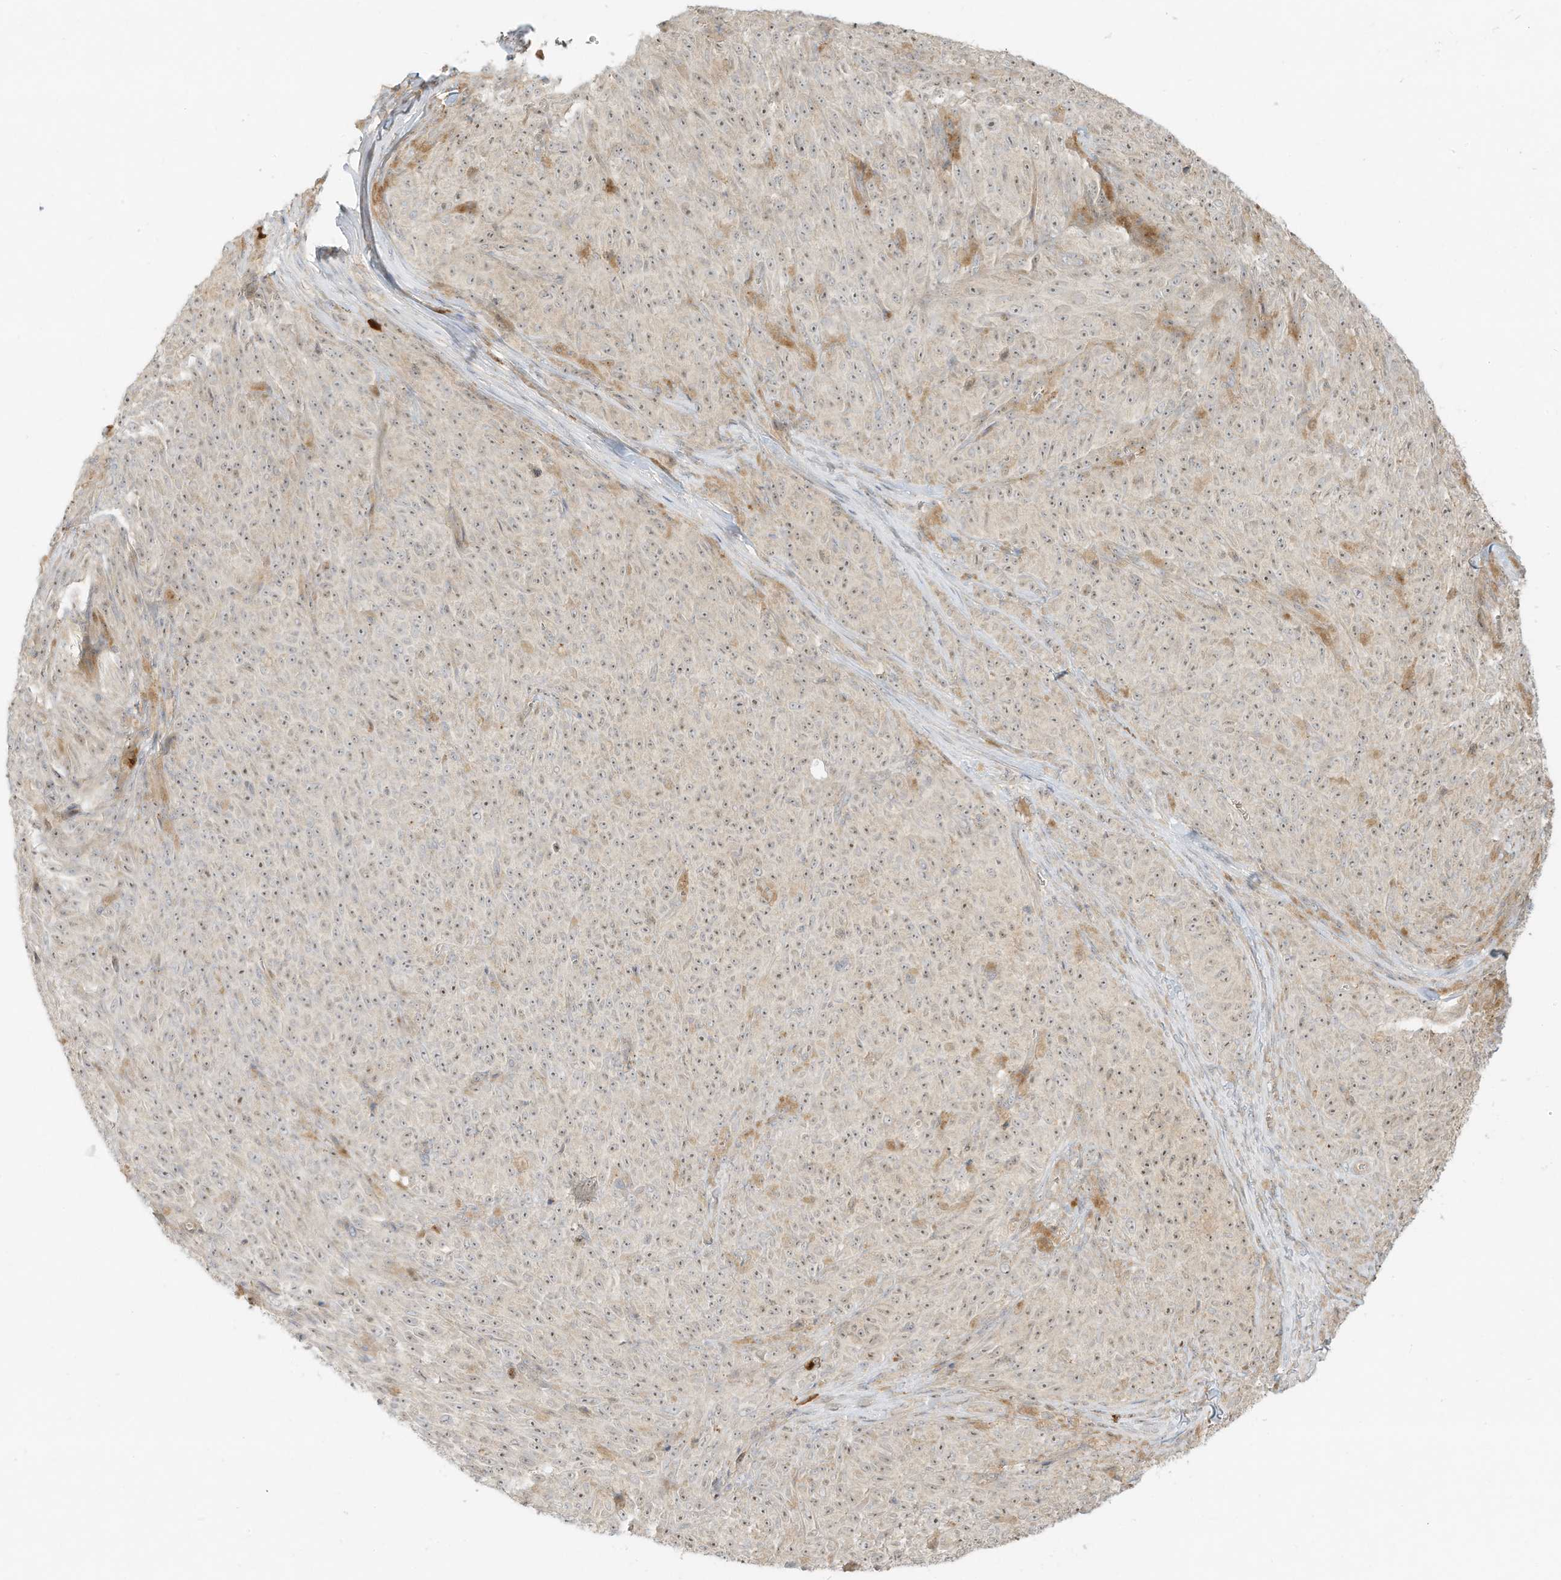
{"staining": {"intensity": "weak", "quantity": "25%-75%", "location": "nuclear"}, "tissue": "melanoma", "cell_type": "Tumor cells", "image_type": "cancer", "snomed": [{"axis": "morphology", "description": "Malignant melanoma, NOS"}, {"axis": "topography", "description": "Skin"}], "caption": "This is a histology image of IHC staining of malignant melanoma, which shows weak staining in the nuclear of tumor cells.", "gene": "OFD1", "patient": {"sex": "female", "age": 82}}